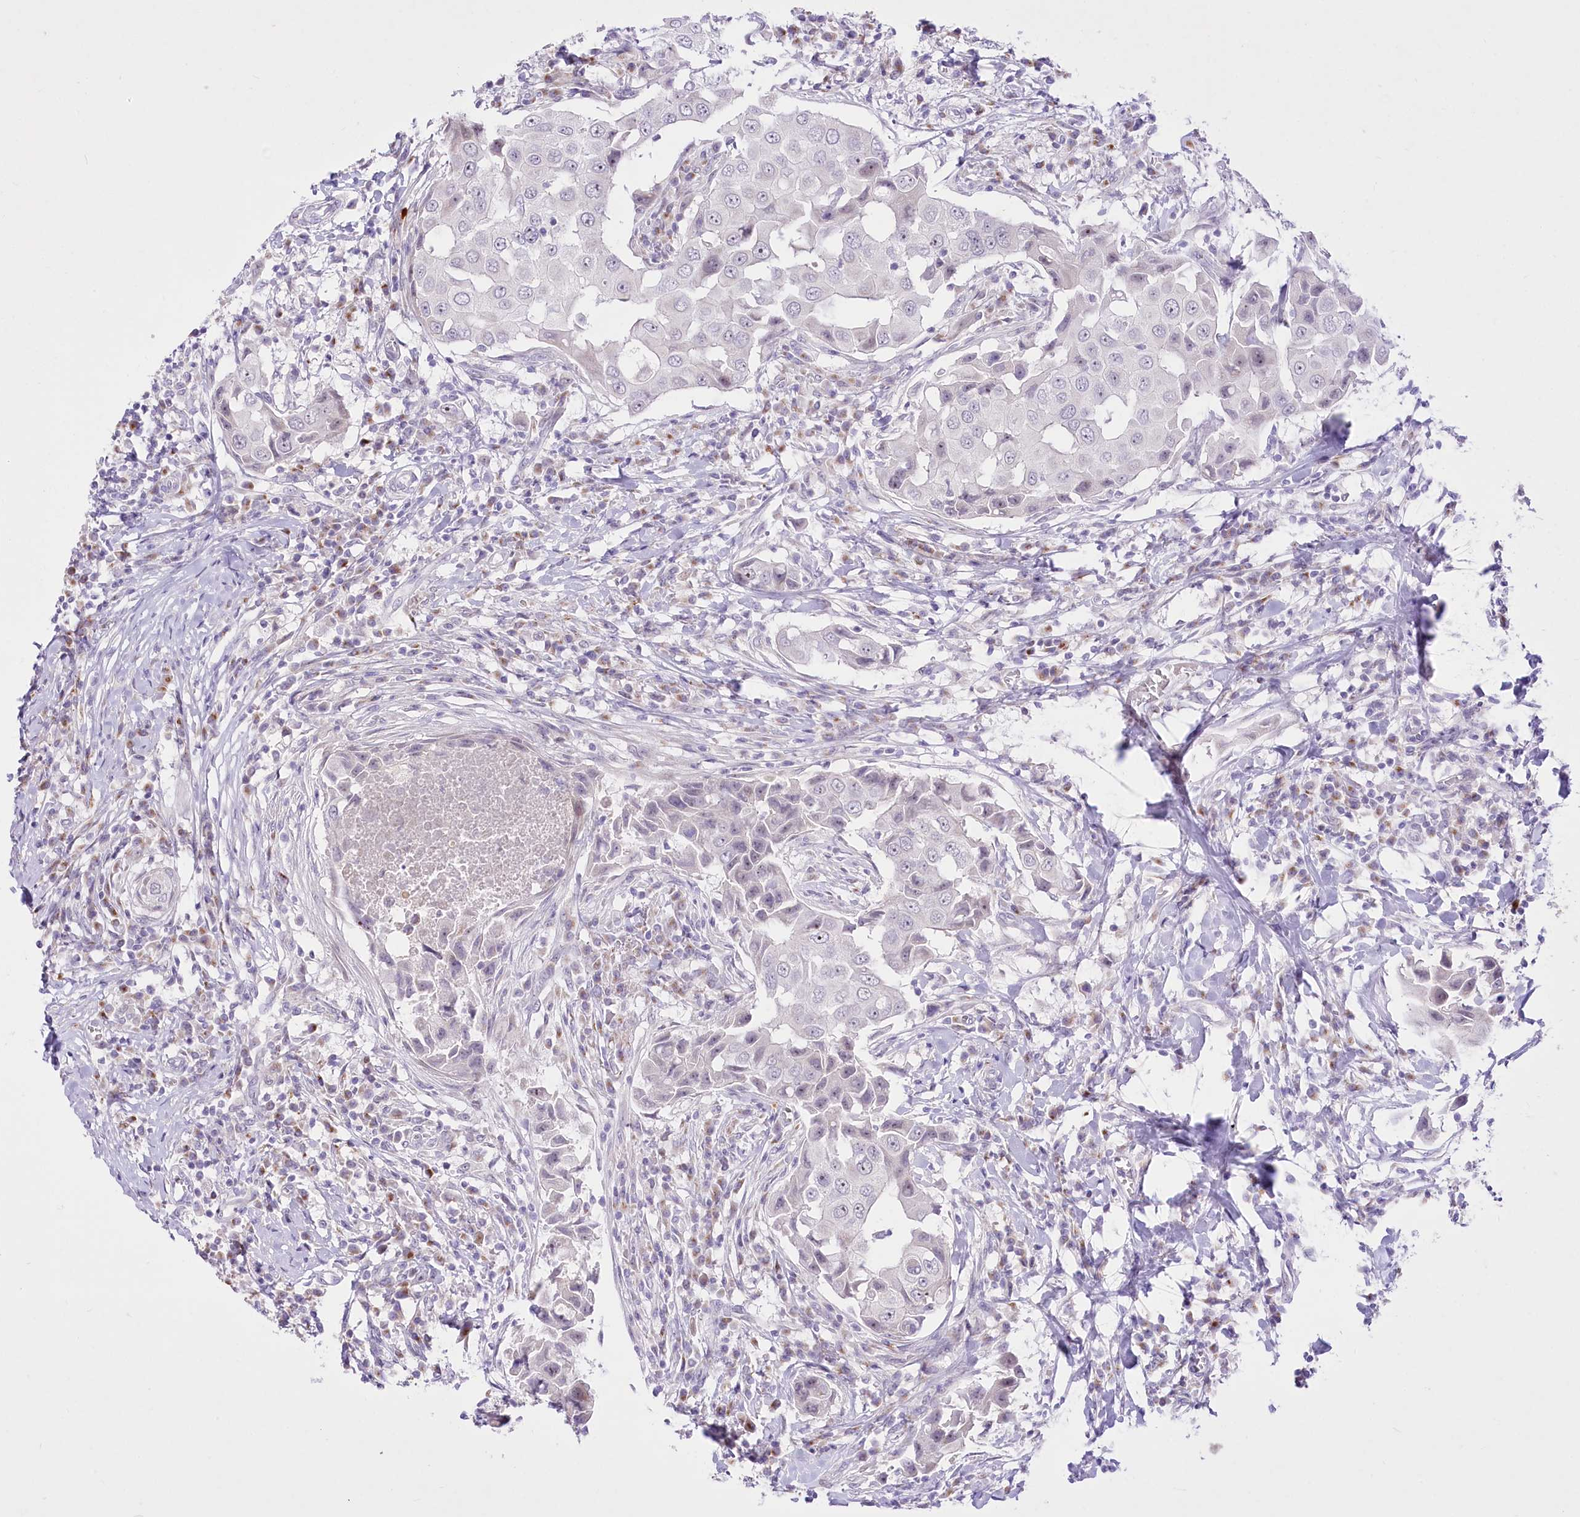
{"staining": {"intensity": "negative", "quantity": "none", "location": "none"}, "tissue": "breast cancer", "cell_type": "Tumor cells", "image_type": "cancer", "snomed": [{"axis": "morphology", "description": "Duct carcinoma"}, {"axis": "topography", "description": "Breast"}], "caption": "Human breast cancer stained for a protein using immunohistochemistry exhibits no staining in tumor cells.", "gene": "BEND7", "patient": {"sex": "female", "age": 27}}